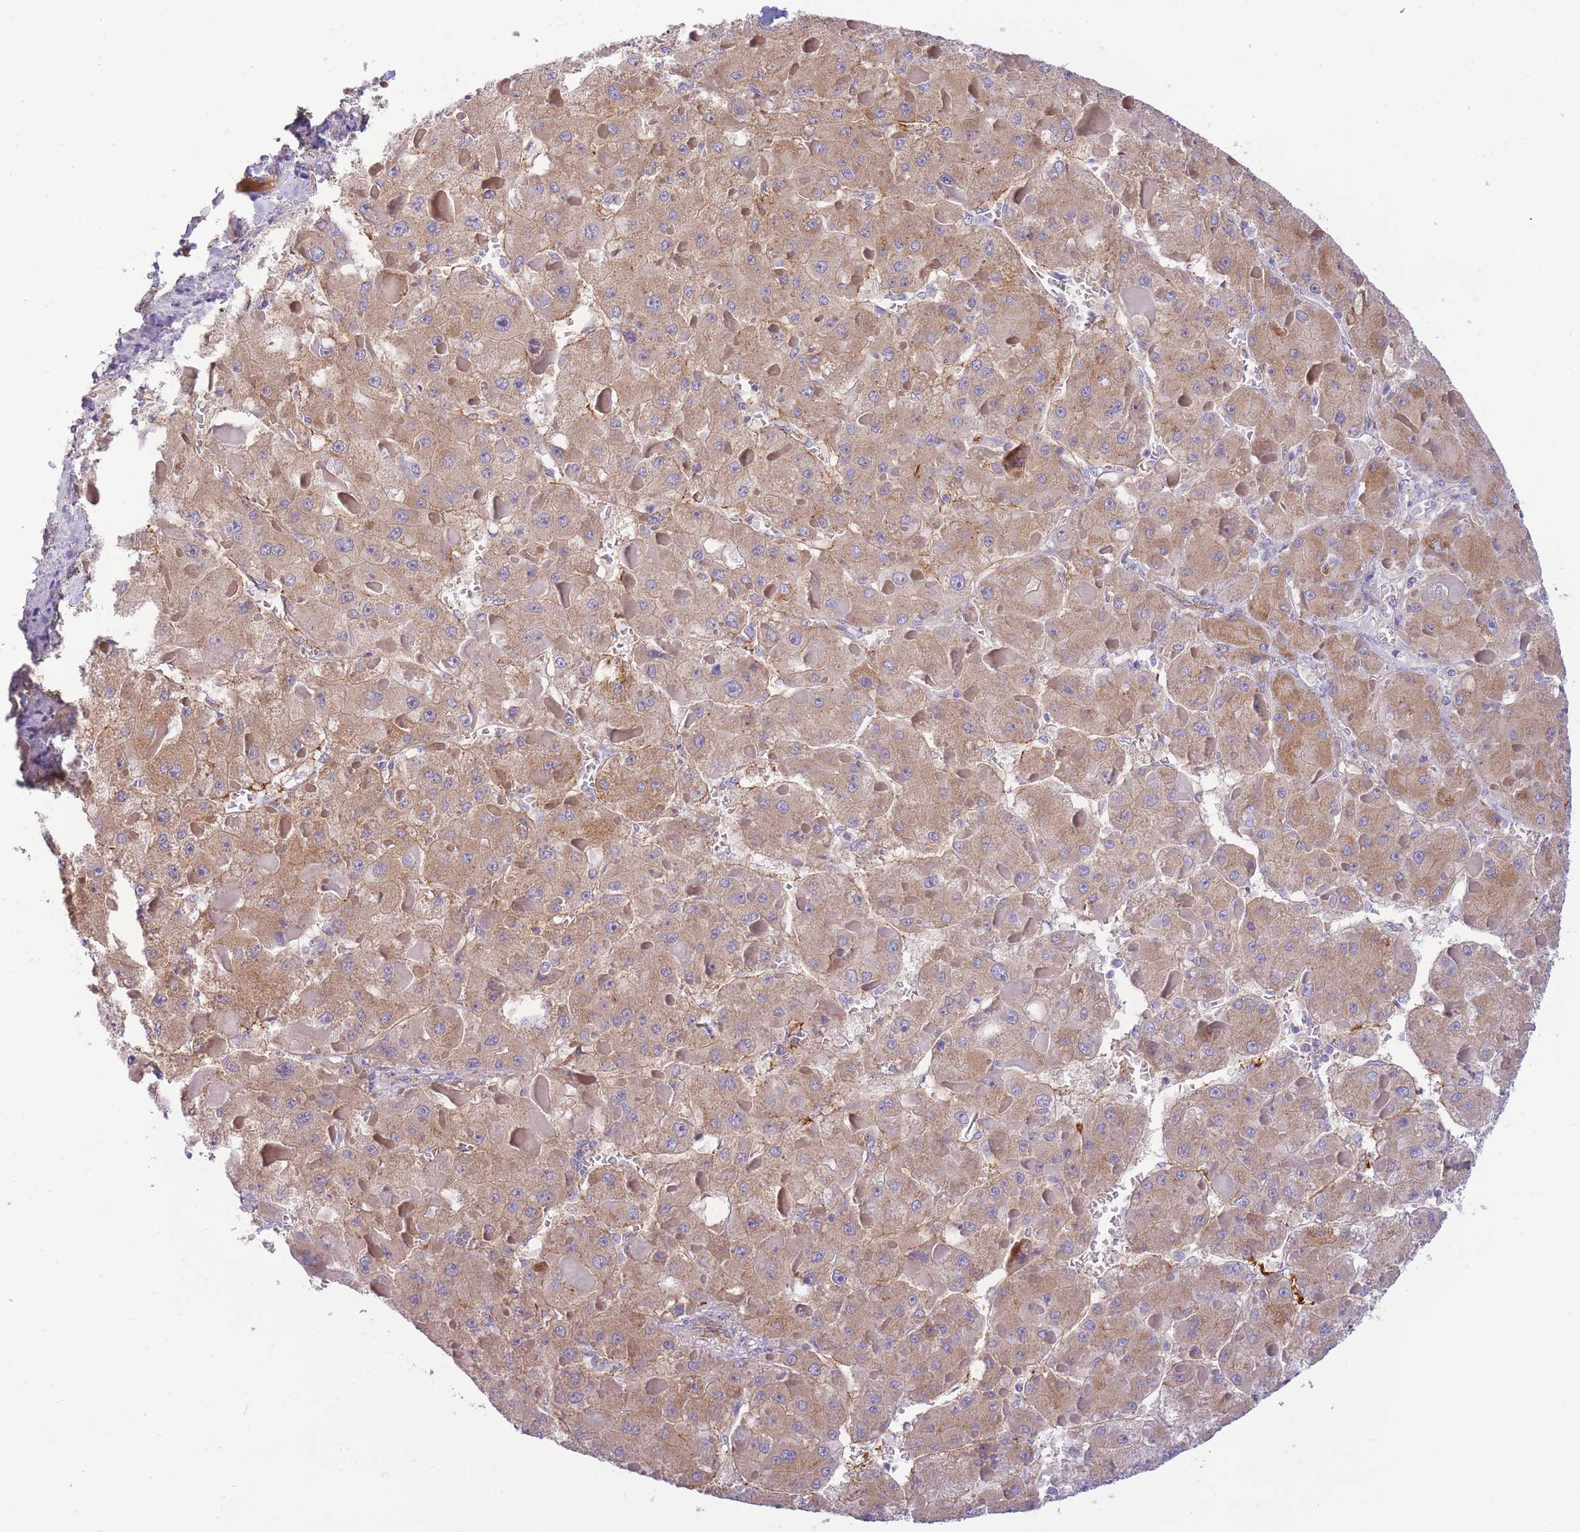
{"staining": {"intensity": "weak", "quantity": ">75%", "location": "cytoplasmic/membranous"}, "tissue": "liver cancer", "cell_type": "Tumor cells", "image_type": "cancer", "snomed": [{"axis": "morphology", "description": "Carcinoma, Hepatocellular, NOS"}, {"axis": "topography", "description": "Liver"}], "caption": "Immunohistochemical staining of human liver hepatocellular carcinoma displays weak cytoplasmic/membranous protein expression in about >75% of tumor cells.", "gene": "SULT1A1", "patient": {"sex": "female", "age": 73}}